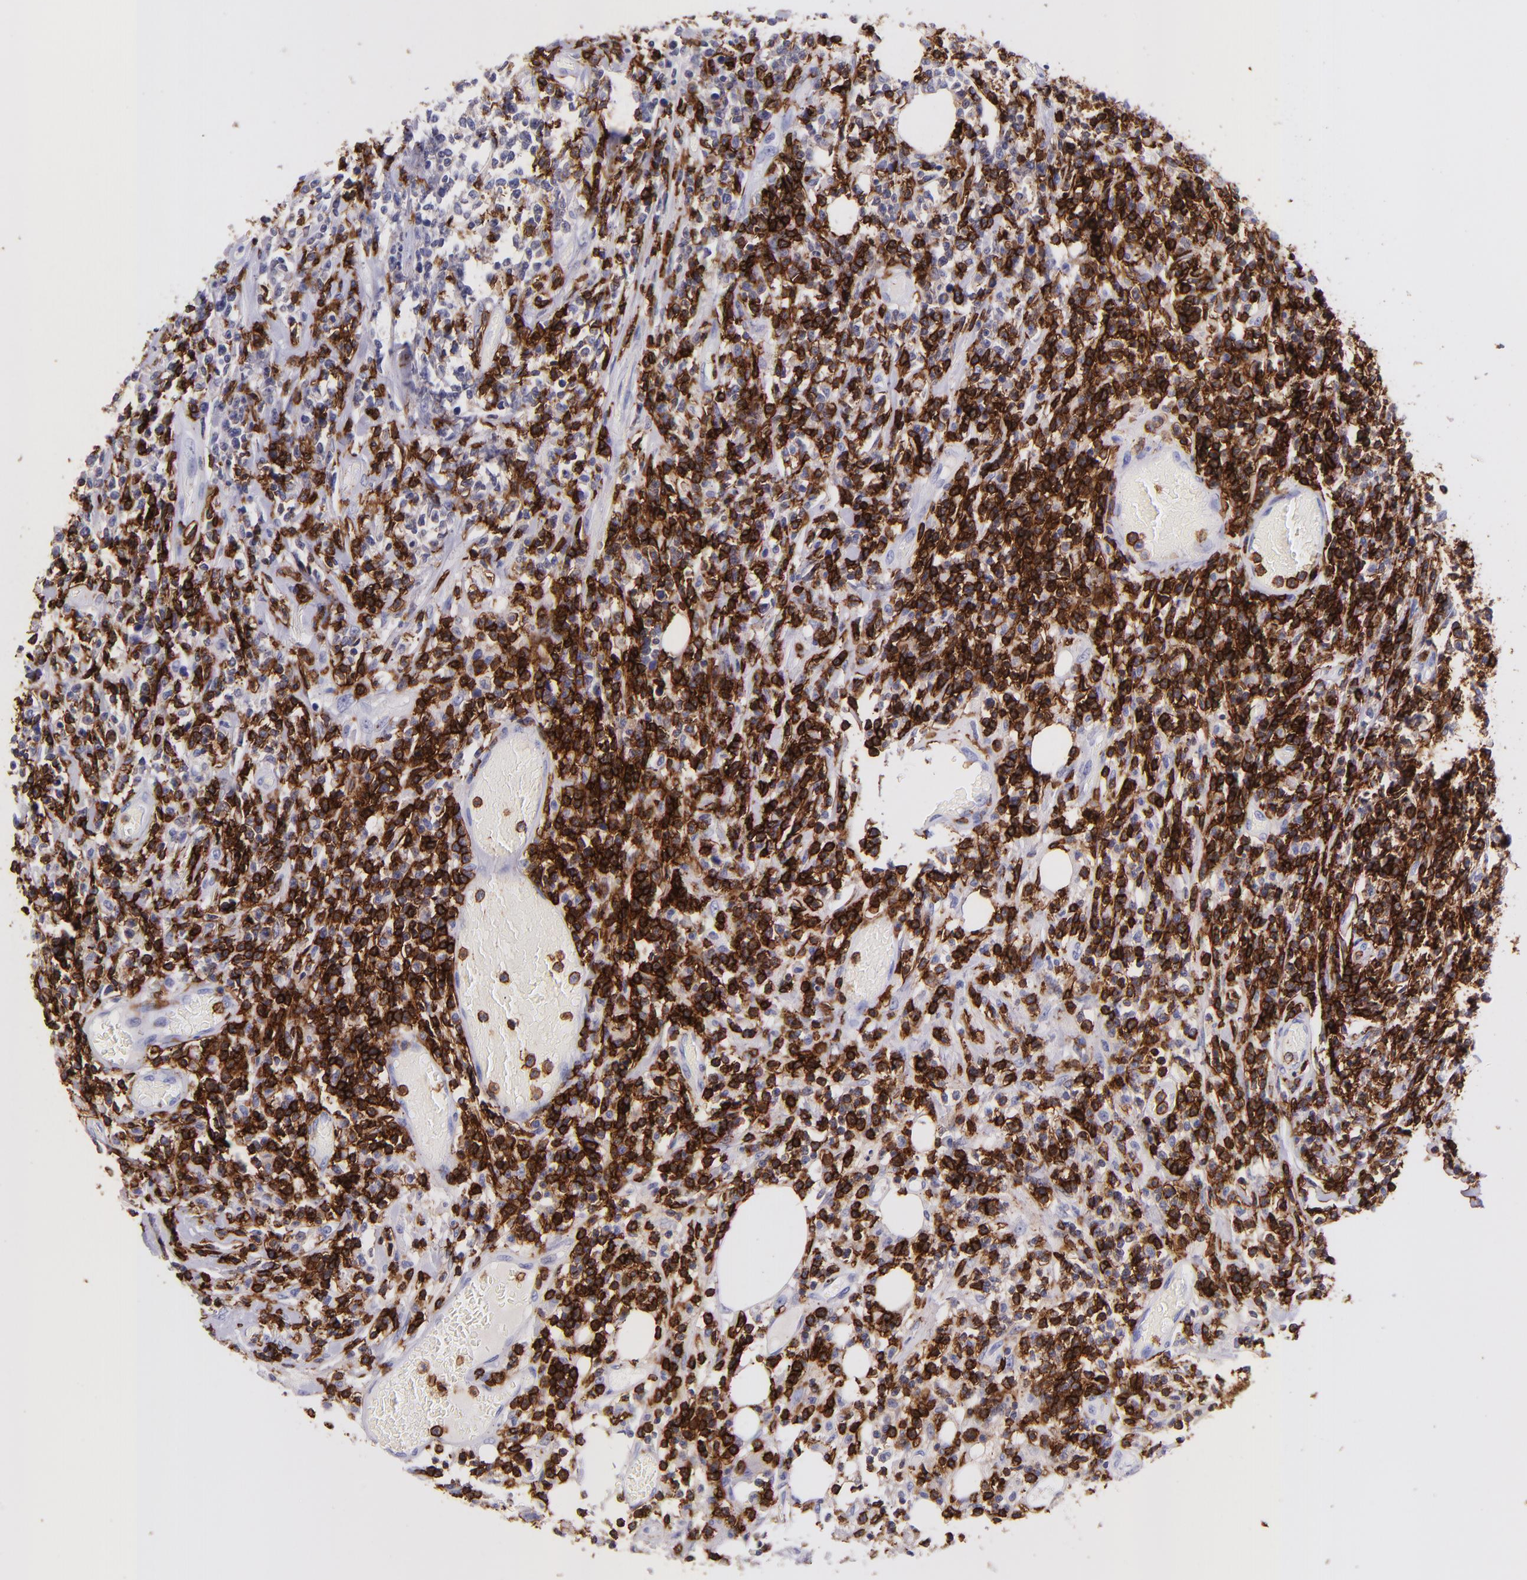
{"staining": {"intensity": "strong", "quantity": "25%-75%", "location": "cytoplasmic/membranous"}, "tissue": "lymphoma", "cell_type": "Tumor cells", "image_type": "cancer", "snomed": [{"axis": "morphology", "description": "Malignant lymphoma, non-Hodgkin's type, High grade"}, {"axis": "topography", "description": "Colon"}], "caption": "Malignant lymphoma, non-Hodgkin's type (high-grade) stained for a protein (brown) shows strong cytoplasmic/membranous positive expression in approximately 25%-75% of tumor cells.", "gene": "SPN", "patient": {"sex": "male", "age": 82}}